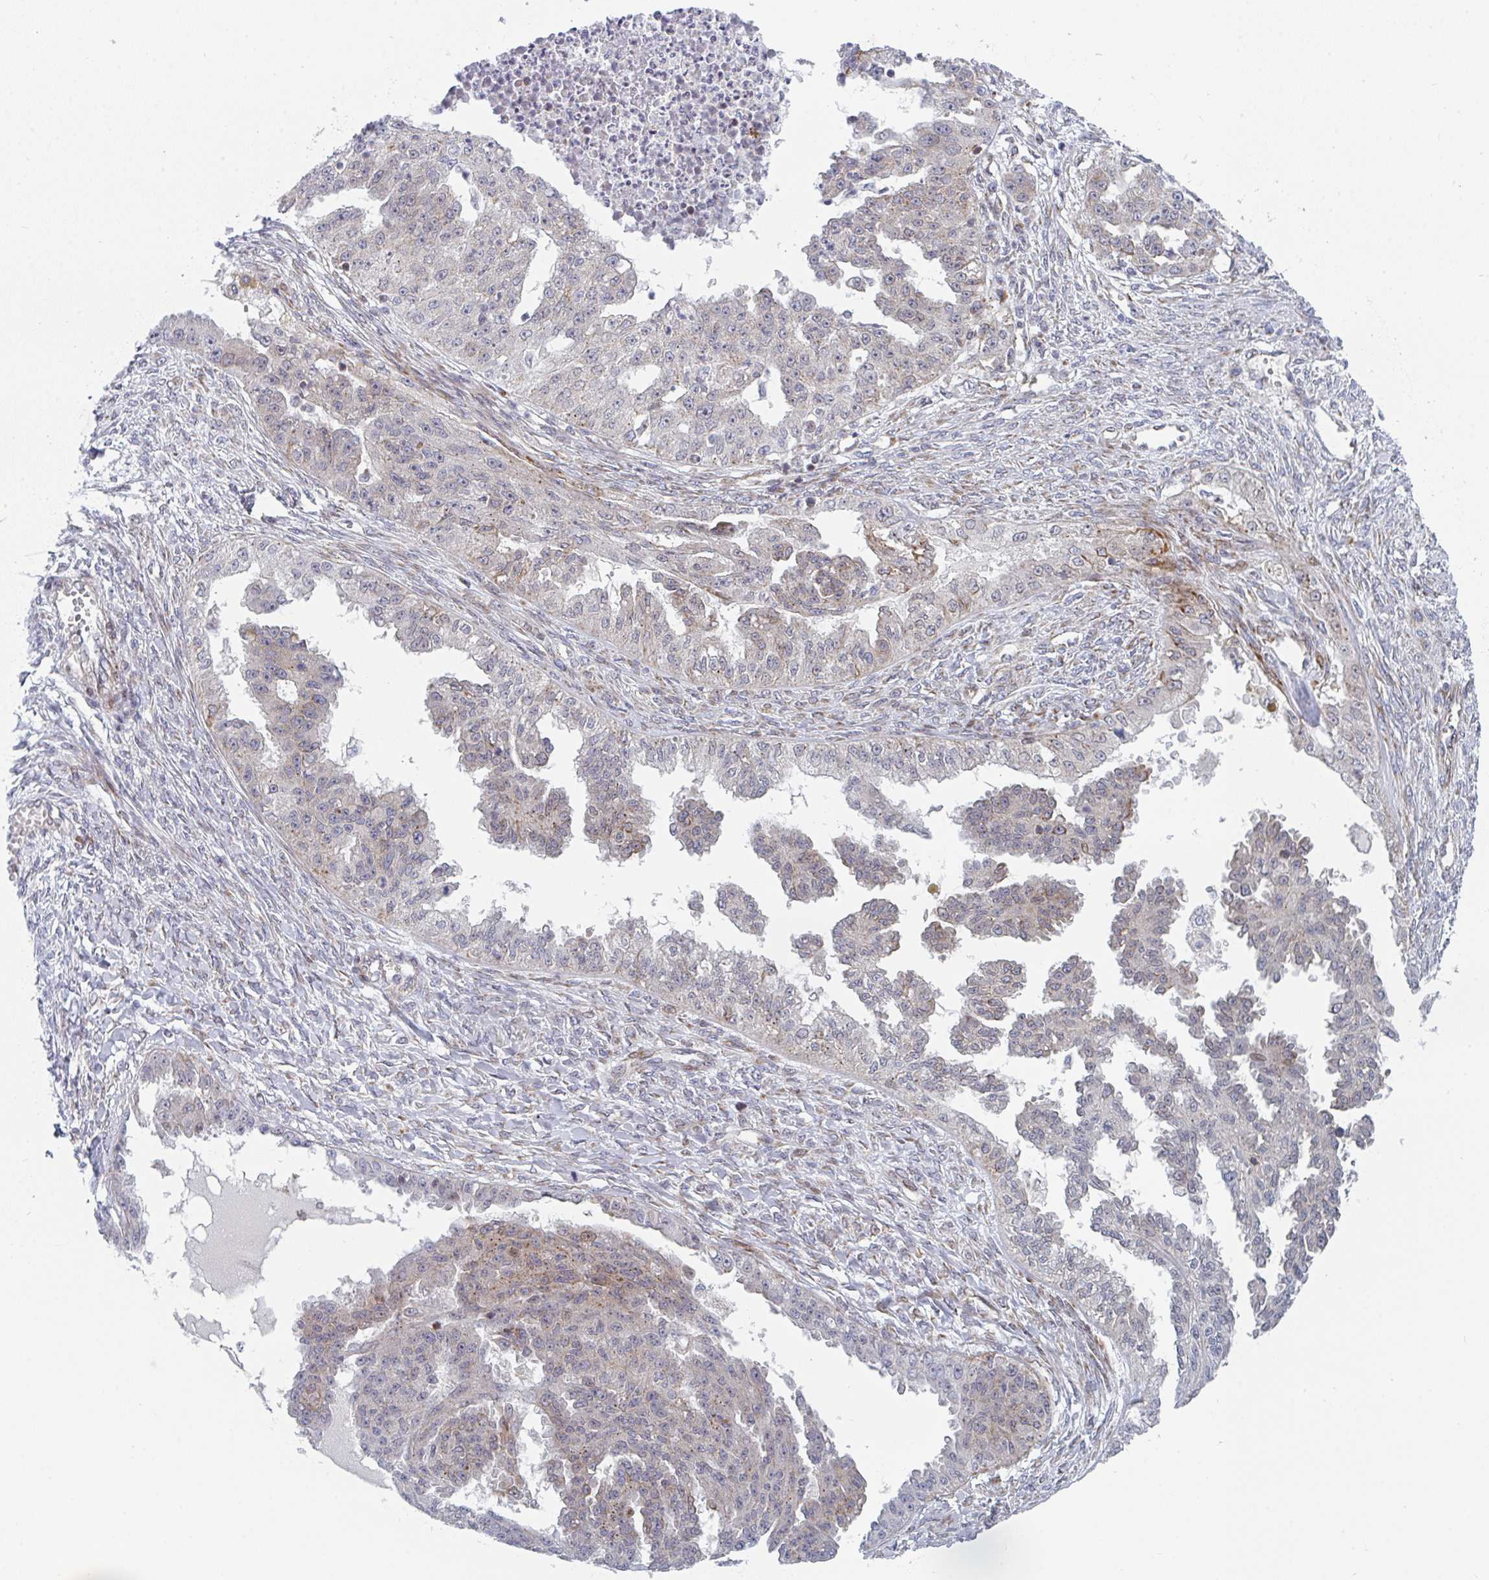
{"staining": {"intensity": "negative", "quantity": "none", "location": "none"}, "tissue": "ovarian cancer", "cell_type": "Tumor cells", "image_type": "cancer", "snomed": [{"axis": "morphology", "description": "Cystadenocarcinoma, serous, NOS"}, {"axis": "topography", "description": "Ovary"}], "caption": "This is a photomicrograph of IHC staining of ovarian cancer (serous cystadenocarcinoma), which shows no staining in tumor cells.", "gene": "PRKCH", "patient": {"sex": "female", "age": 58}}